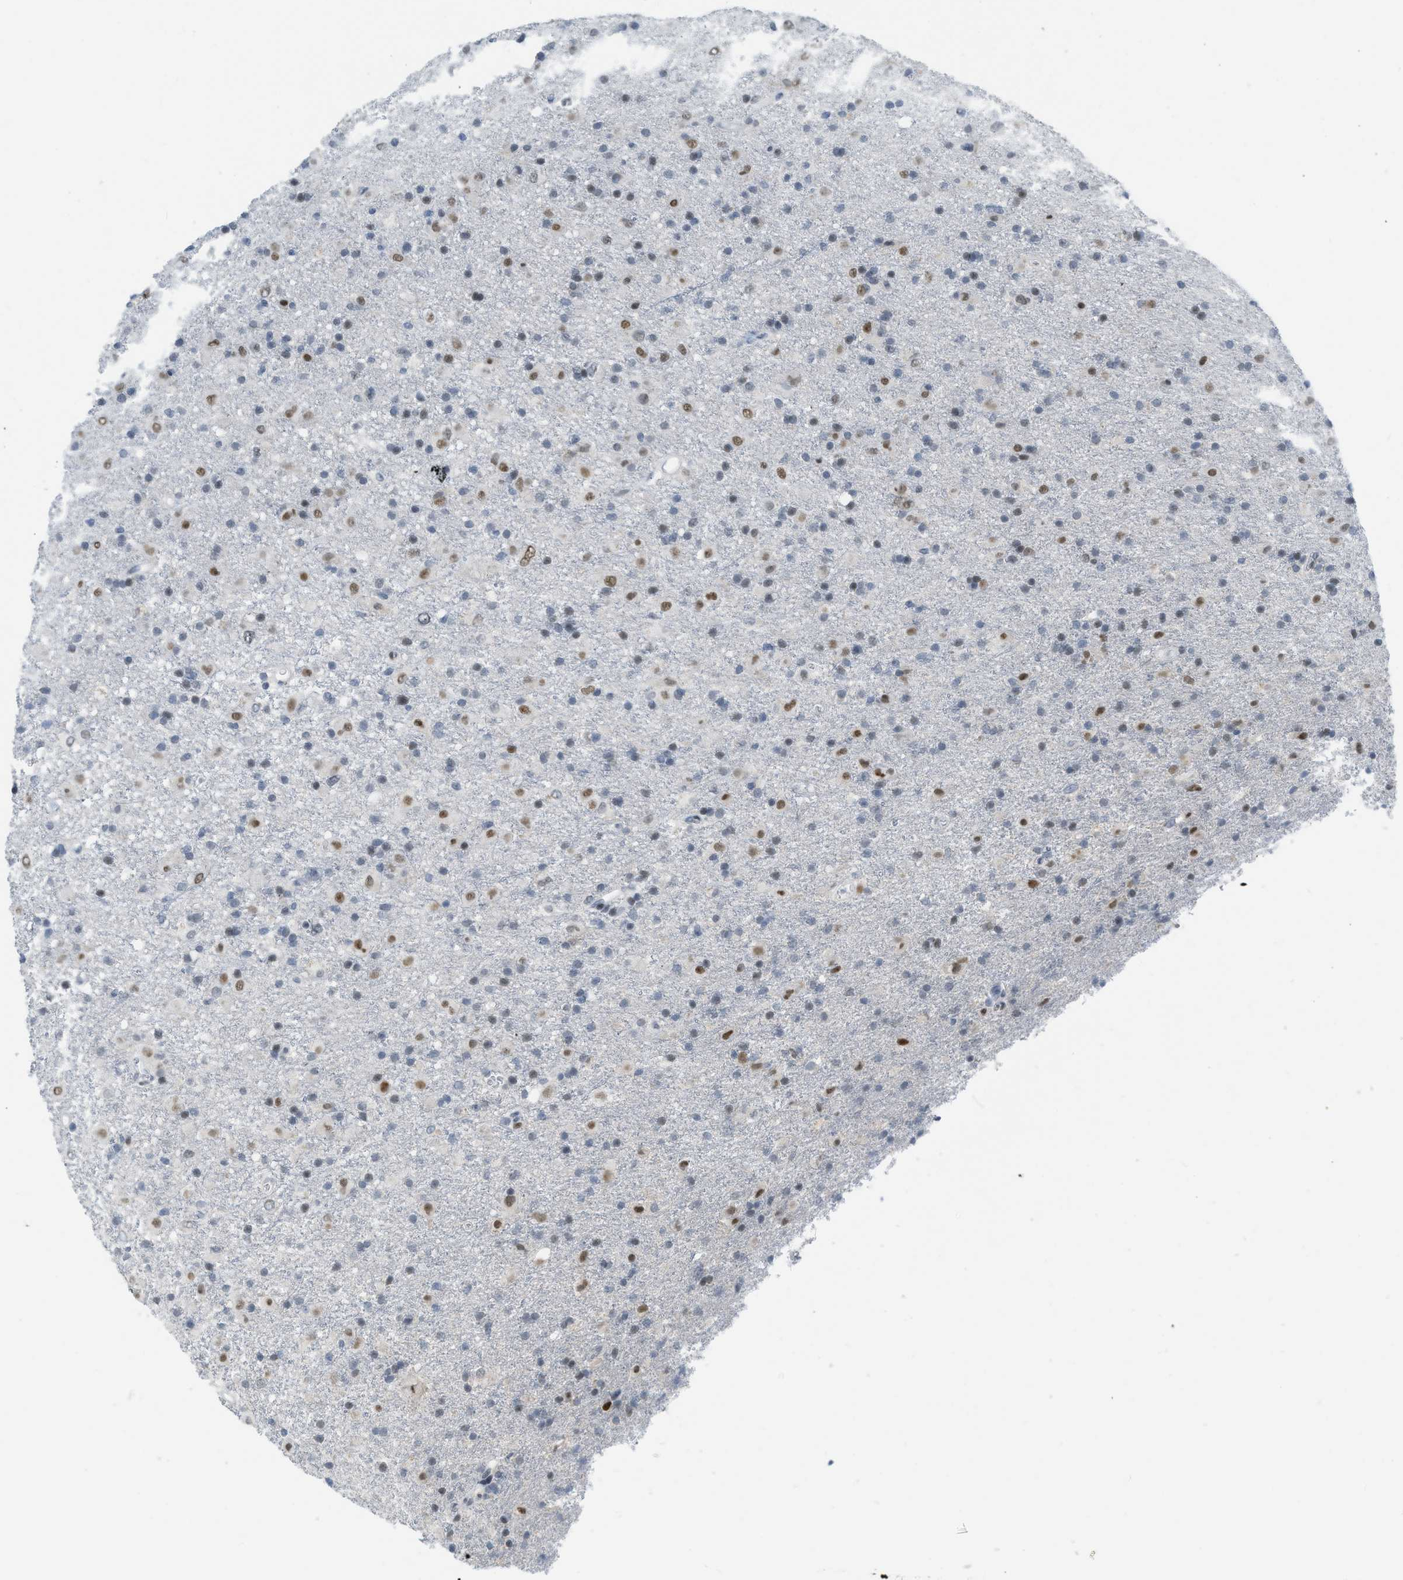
{"staining": {"intensity": "moderate", "quantity": "25%-75%", "location": "nuclear"}, "tissue": "glioma", "cell_type": "Tumor cells", "image_type": "cancer", "snomed": [{"axis": "morphology", "description": "Glioma, malignant, Low grade"}, {"axis": "topography", "description": "Brain"}], "caption": "Immunohistochemistry of human malignant glioma (low-grade) demonstrates medium levels of moderate nuclear expression in approximately 25%-75% of tumor cells.", "gene": "PBX1", "patient": {"sex": "male", "age": 65}}